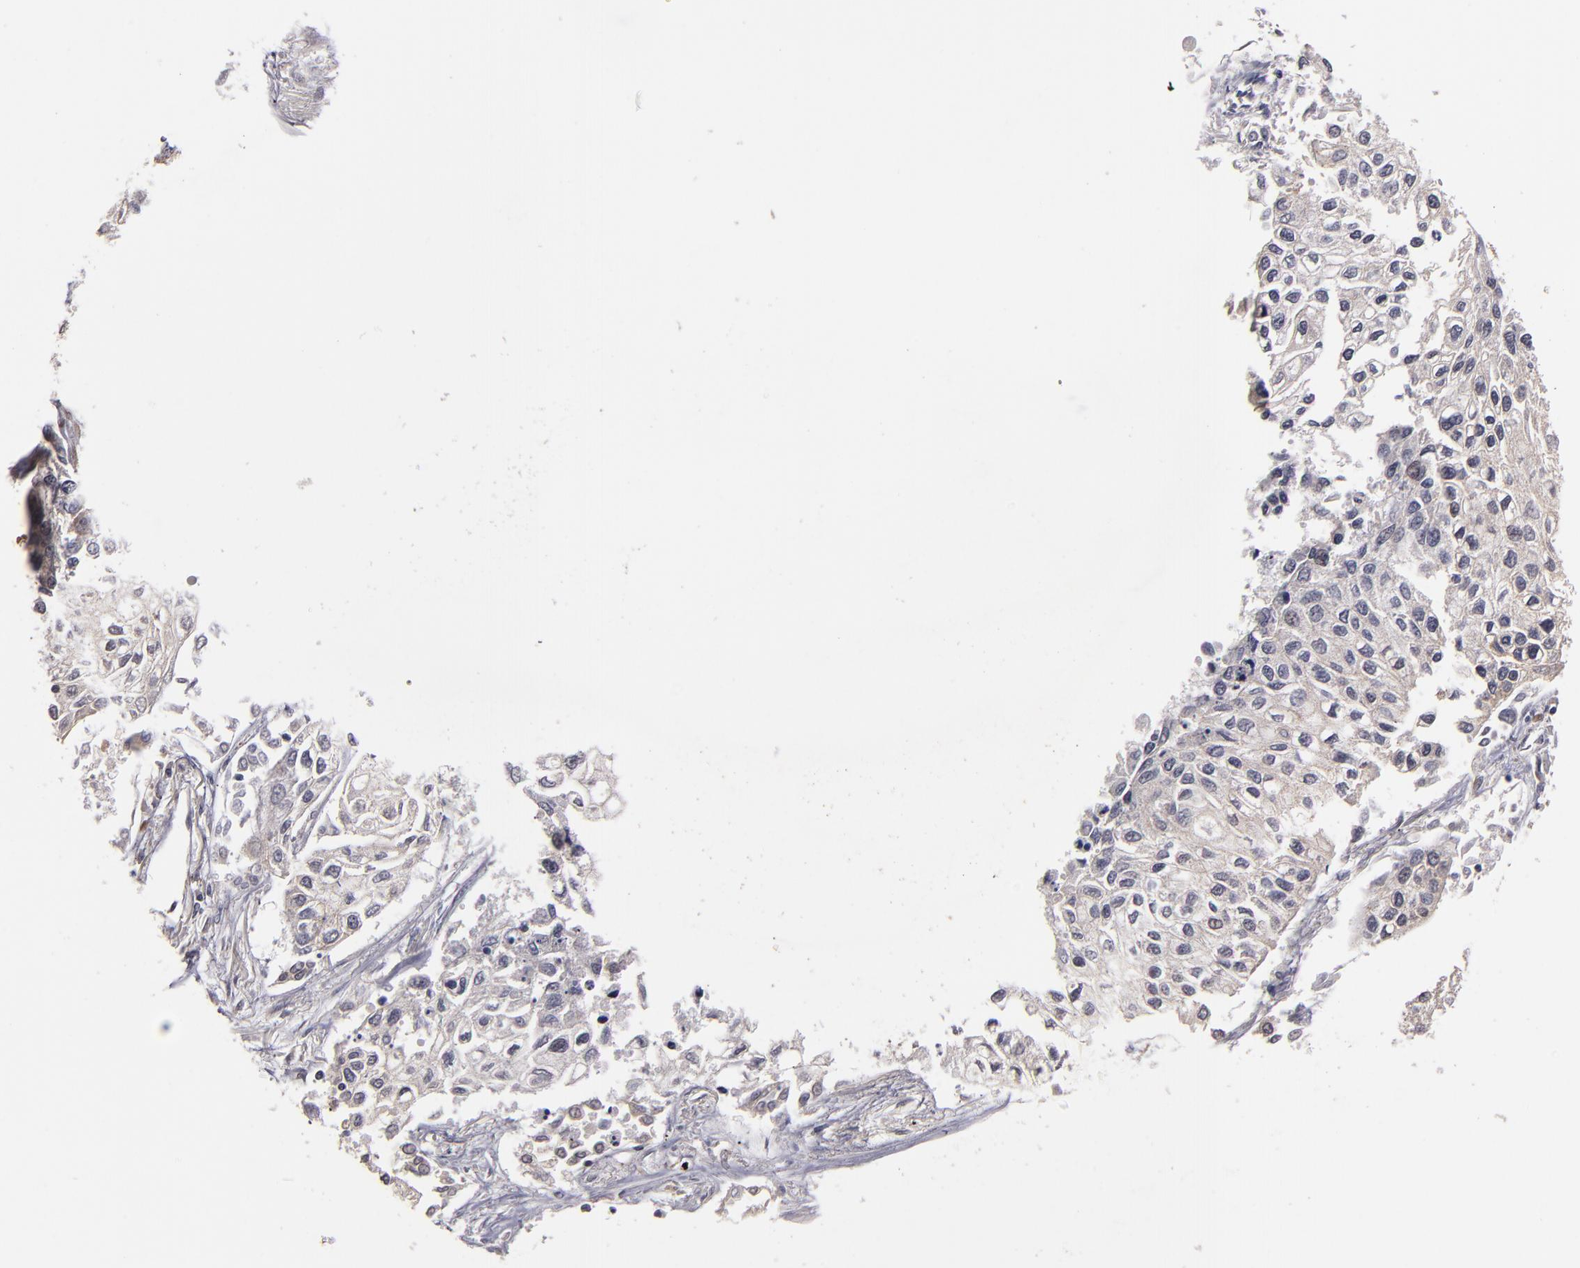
{"staining": {"intensity": "weak", "quantity": ">75%", "location": "cytoplasmic/membranous"}, "tissue": "lung cancer", "cell_type": "Tumor cells", "image_type": "cancer", "snomed": [{"axis": "morphology", "description": "Squamous cell carcinoma, NOS"}, {"axis": "topography", "description": "Lung"}], "caption": "Lung cancer stained for a protein (brown) shows weak cytoplasmic/membranous positive expression in about >75% of tumor cells.", "gene": "CASP1", "patient": {"sex": "male", "age": 75}}